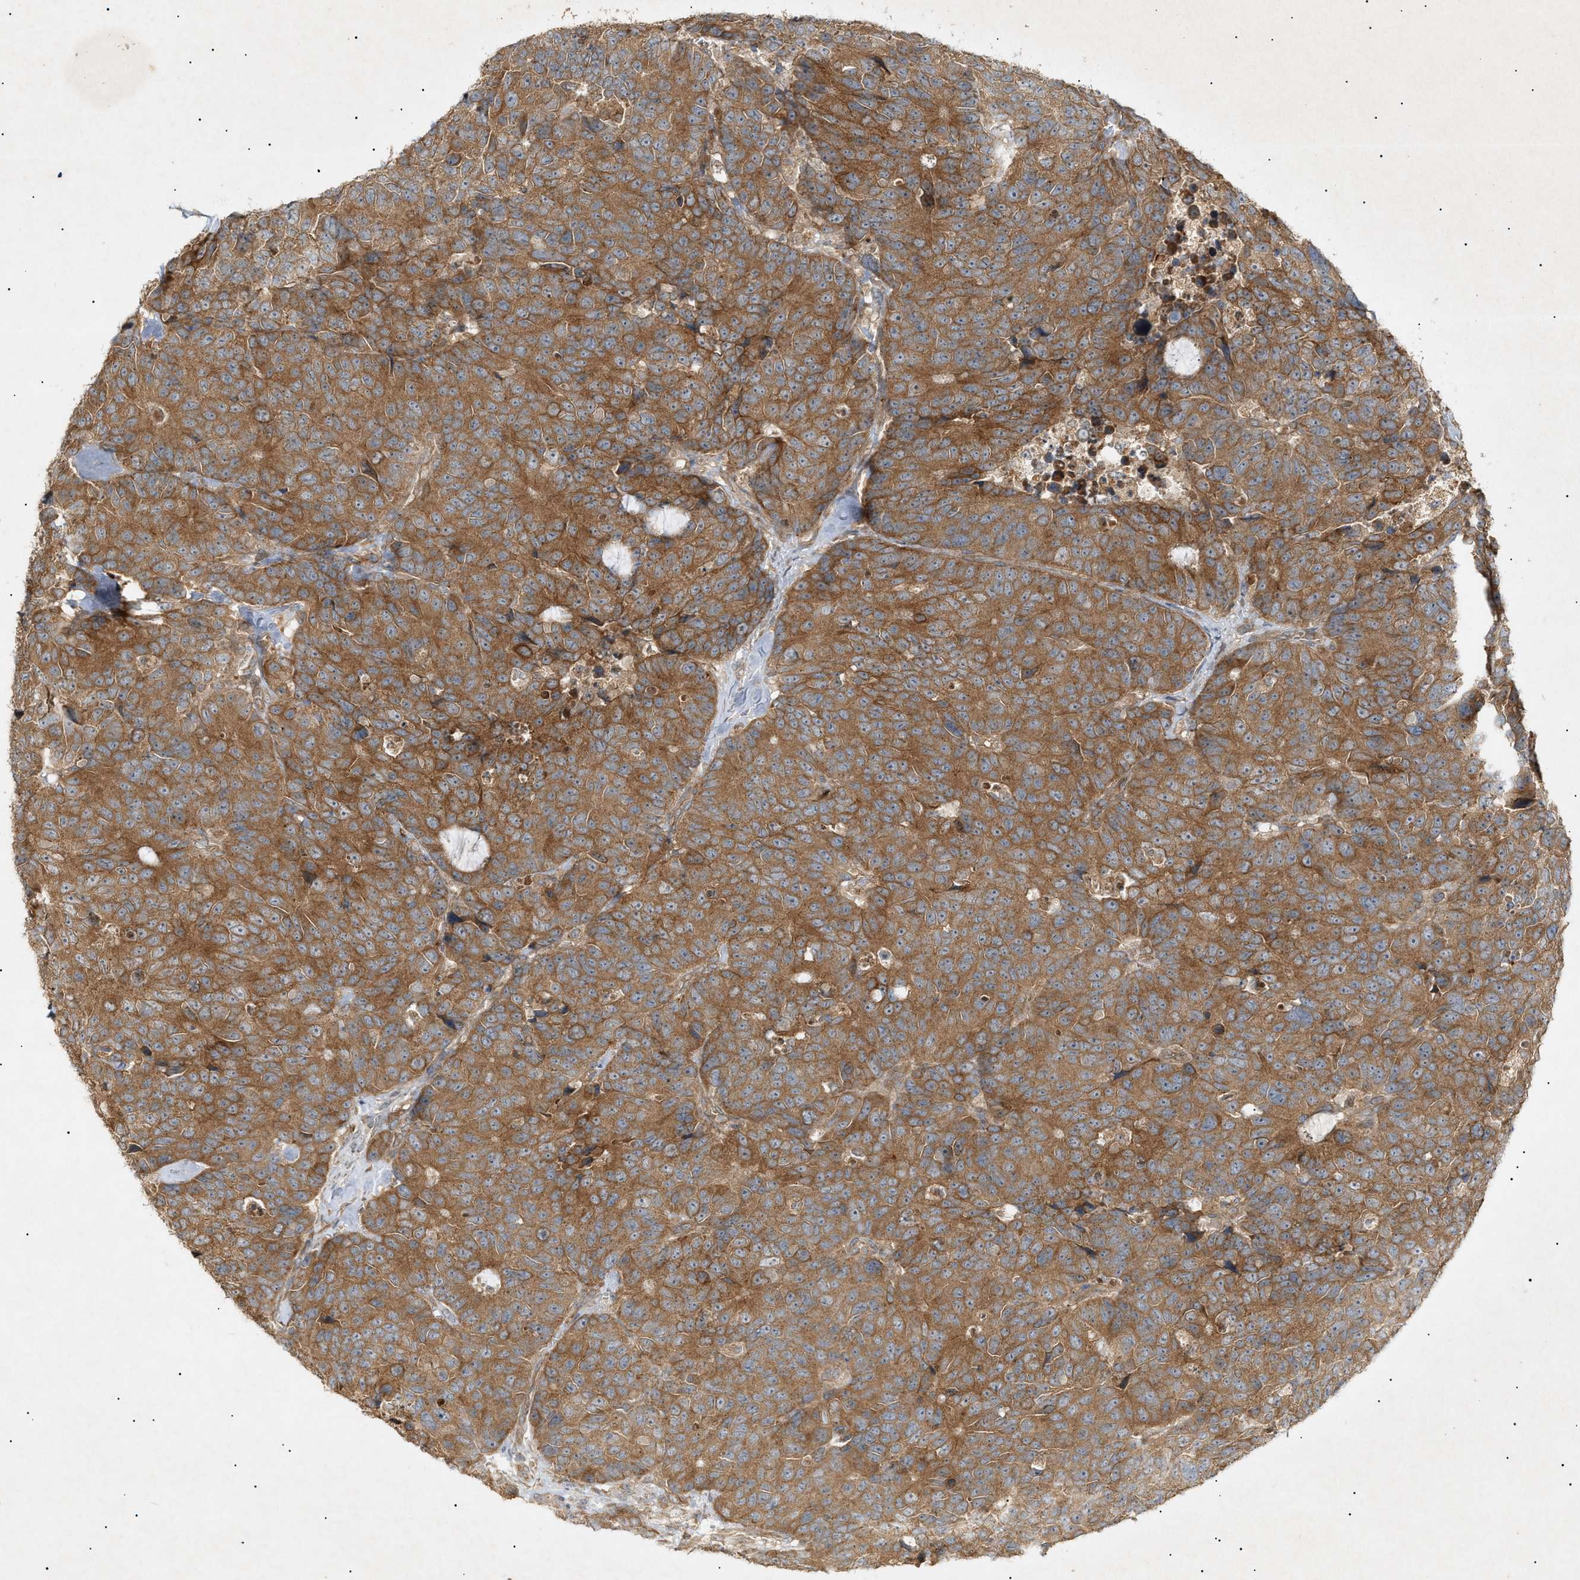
{"staining": {"intensity": "moderate", "quantity": ">75%", "location": "cytoplasmic/membranous"}, "tissue": "colorectal cancer", "cell_type": "Tumor cells", "image_type": "cancer", "snomed": [{"axis": "morphology", "description": "Adenocarcinoma, NOS"}, {"axis": "topography", "description": "Colon"}], "caption": "IHC photomicrograph of neoplastic tissue: colorectal cancer (adenocarcinoma) stained using immunohistochemistry (IHC) demonstrates medium levels of moderate protein expression localized specifically in the cytoplasmic/membranous of tumor cells, appearing as a cytoplasmic/membranous brown color.", "gene": "MTCH1", "patient": {"sex": "female", "age": 86}}